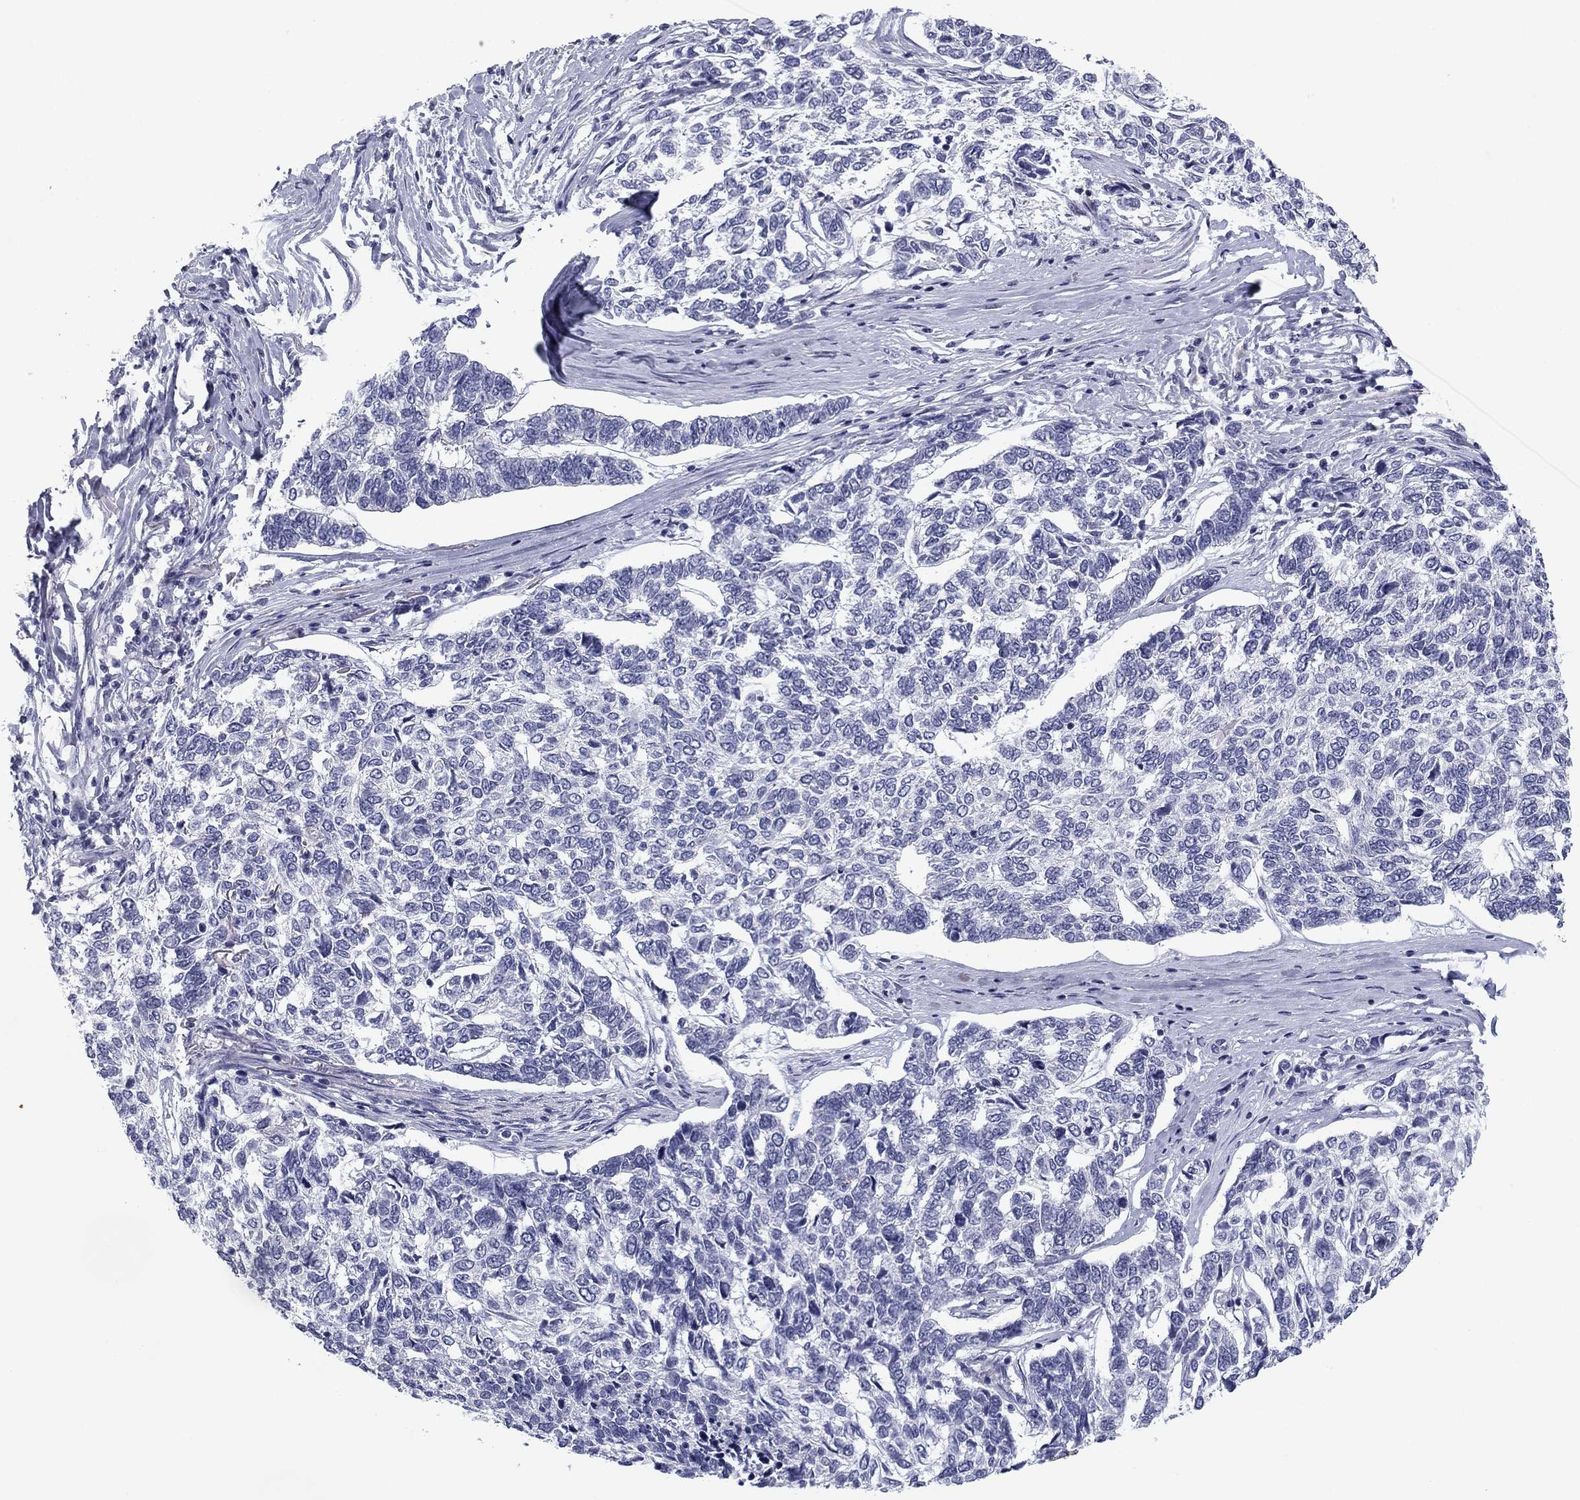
{"staining": {"intensity": "negative", "quantity": "none", "location": "none"}, "tissue": "skin cancer", "cell_type": "Tumor cells", "image_type": "cancer", "snomed": [{"axis": "morphology", "description": "Basal cell carcinoma"}, {"axis": "topography", "description": "Skin"}], "caption": "The image displays no staining of tumor cells in skin cancer.", "gene": "PRPH", "patient": {"sex": "female", "age": 65}}